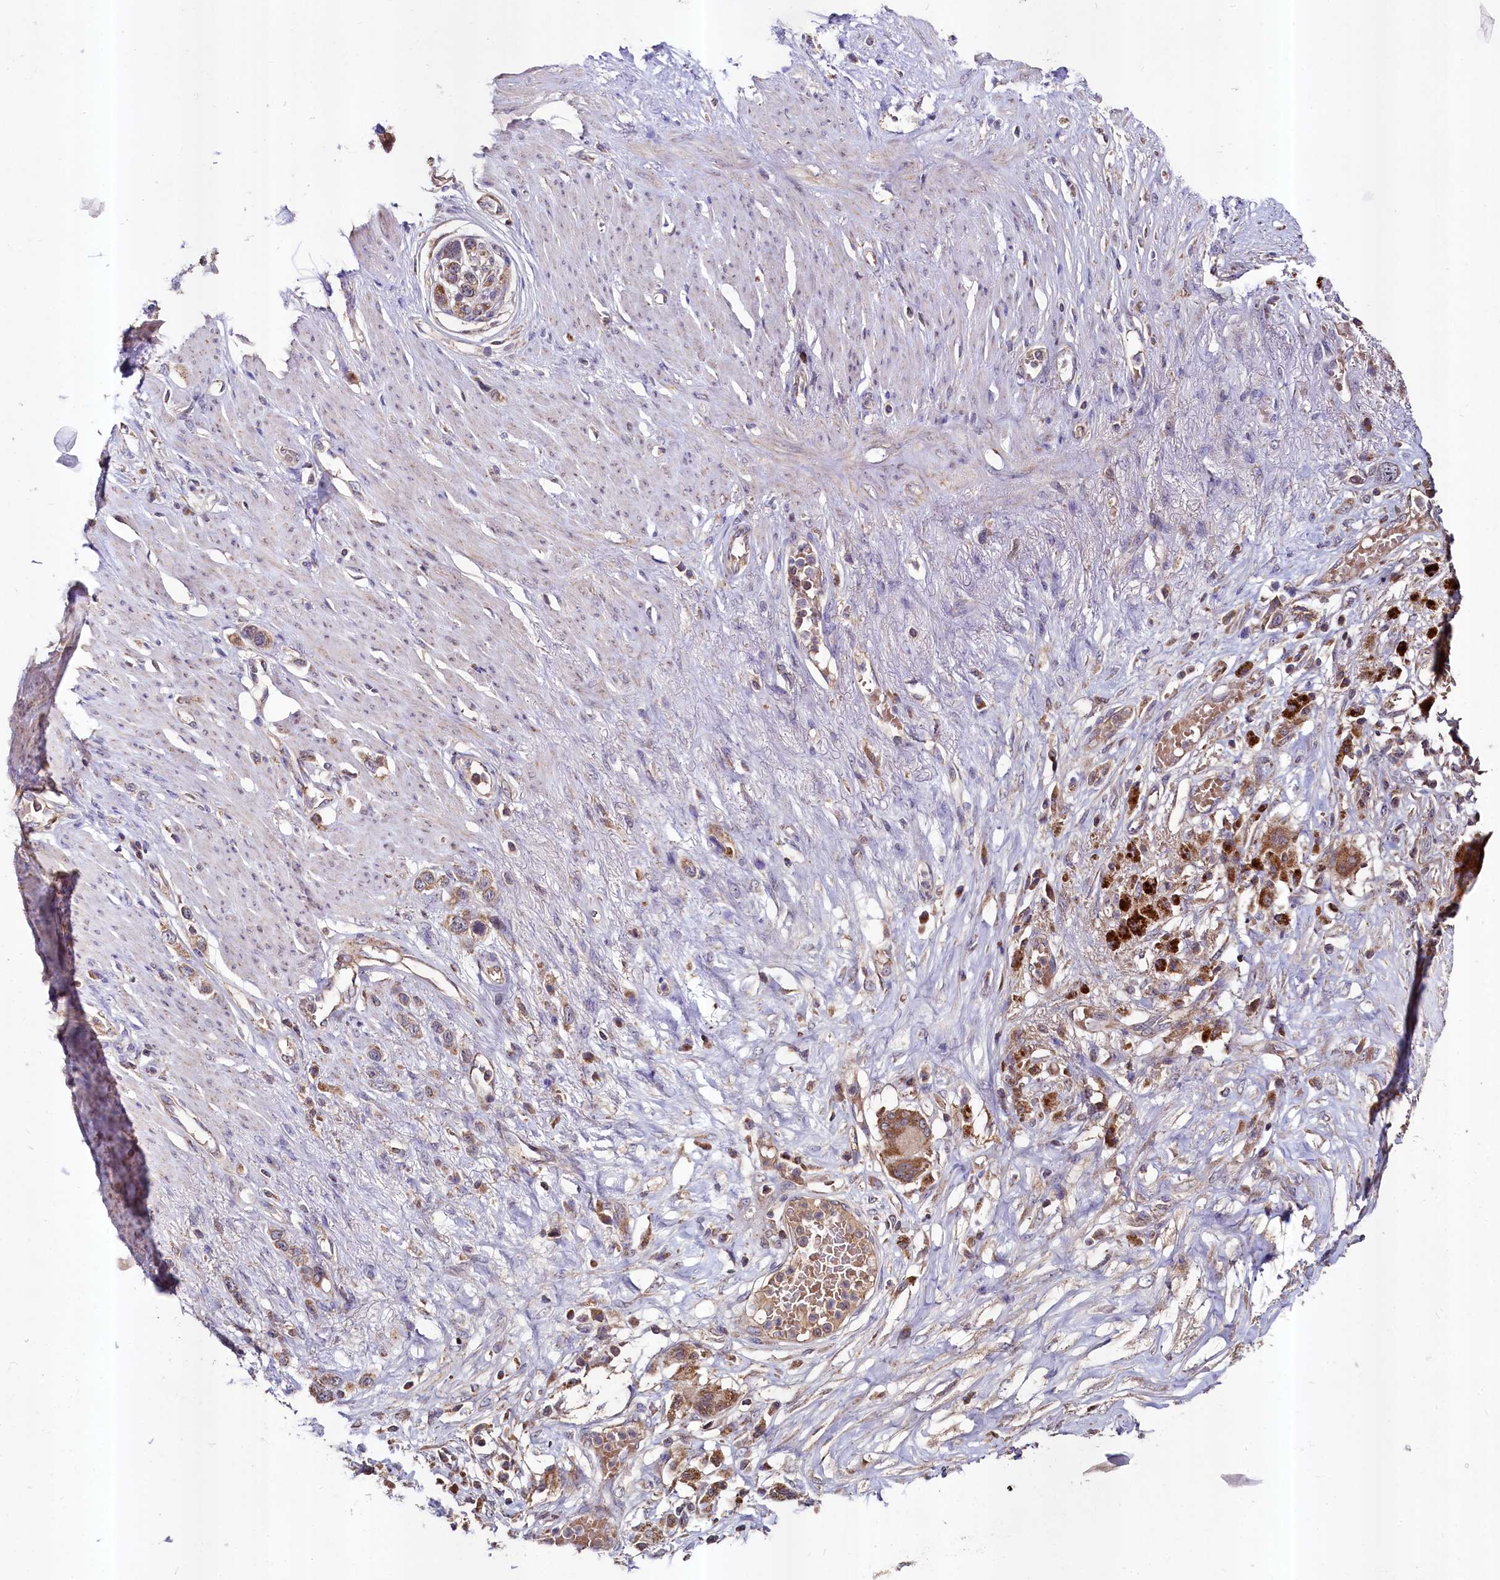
{"staining": {"intensity": "moderate", "quantity": ">75%", "location": "cytoplasmic/membranous"}, "tissue": "stomach cancer", "cell_type": "Tumor cells", "image_type": "cancer", "snomed": [{"axis": "morphology", "description": "Adenocarcinoma, NOS"}, {"axis": "morphology", "description": "Adenocarcinoma, High grade"}, {"axis": "topography", "description": "Stomach, upper"}, {"axis": "topography", "description": "Stomach, lower"}], "caption": "Immunohistochemical staining of human adenocarcinoma (stomach) reveals moderate cytoplasmic/membranous protein staining in approximately >75% of tumor cells.", "gene": "METTL4", "patient": {"sex": "female", "age": 65}}